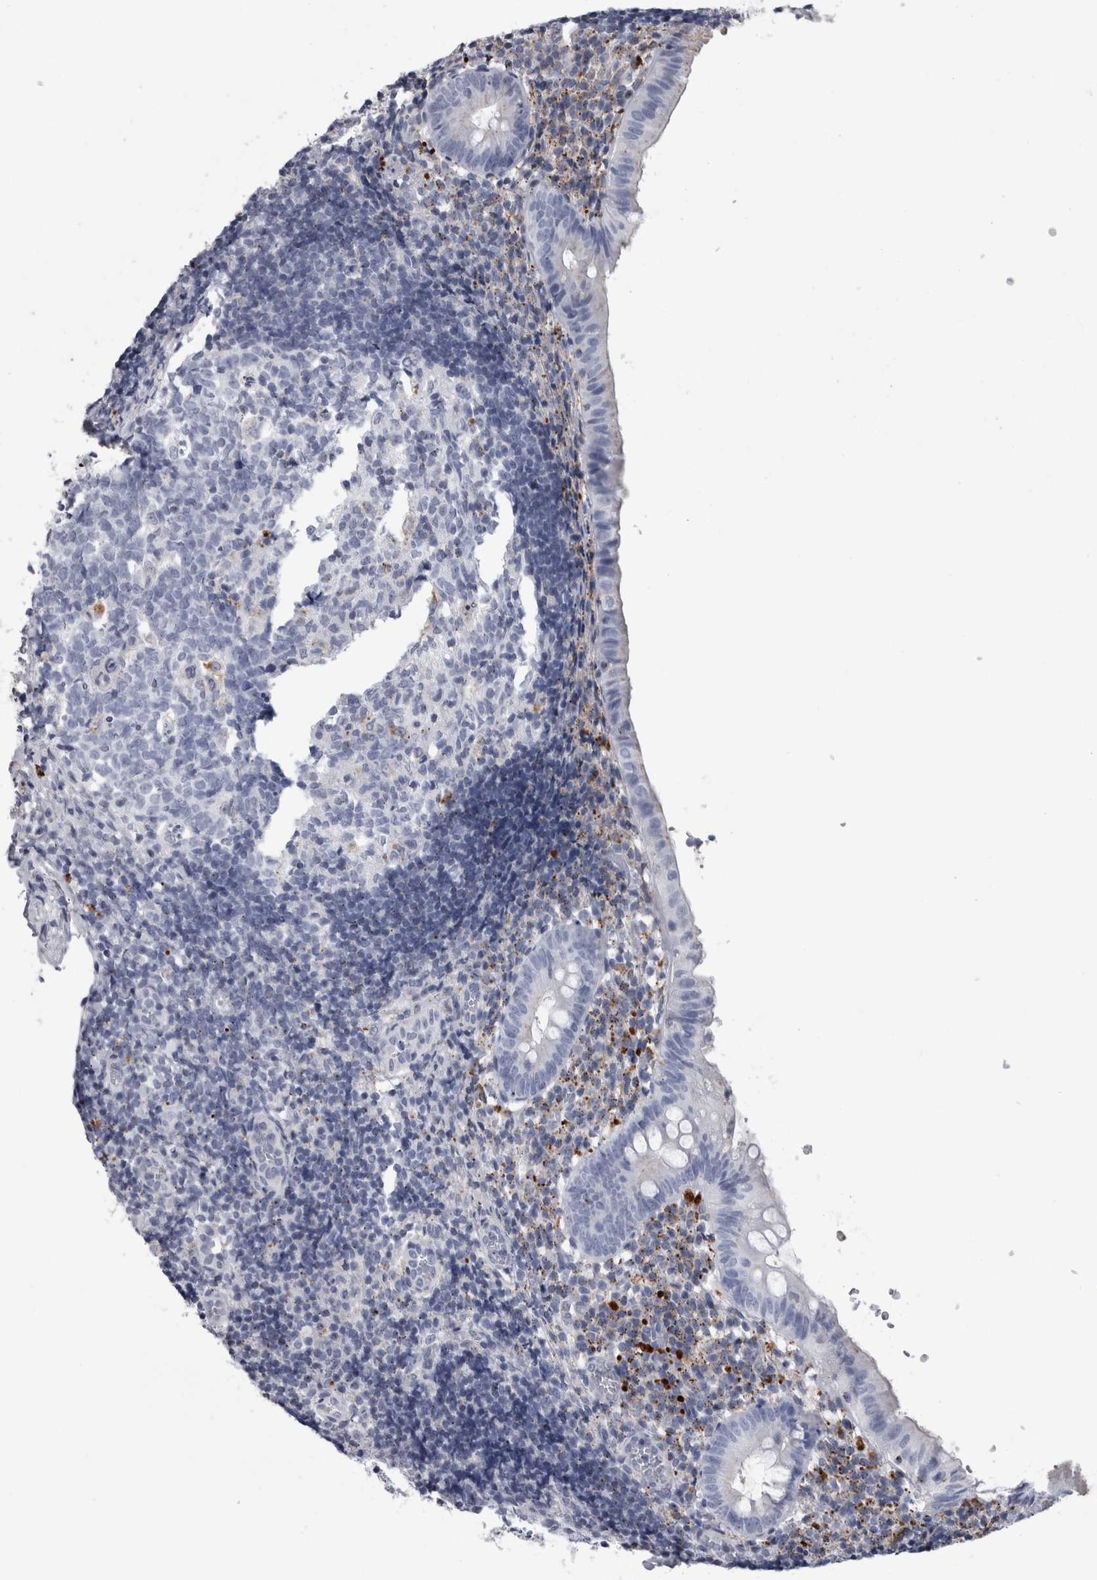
{"staining": {"intensity": "negative", "quantity": "none", "location": "none"}, "tissue": "appendix", "cell_type": "Glandular cells", "image_type": "normal", "snomed": [{"axis": "morphology", "description": "Normal tissue, NOS"}, {"axis": "topography", "description": "Appendix"}], "caption": "An immunohistochemistry (IHC) micrograph of unremarkable appendix is shown. There is no staining in glandular cells of appendix.", "gene": "DPP7", "patient": {"sex": "male", "age": 8}}